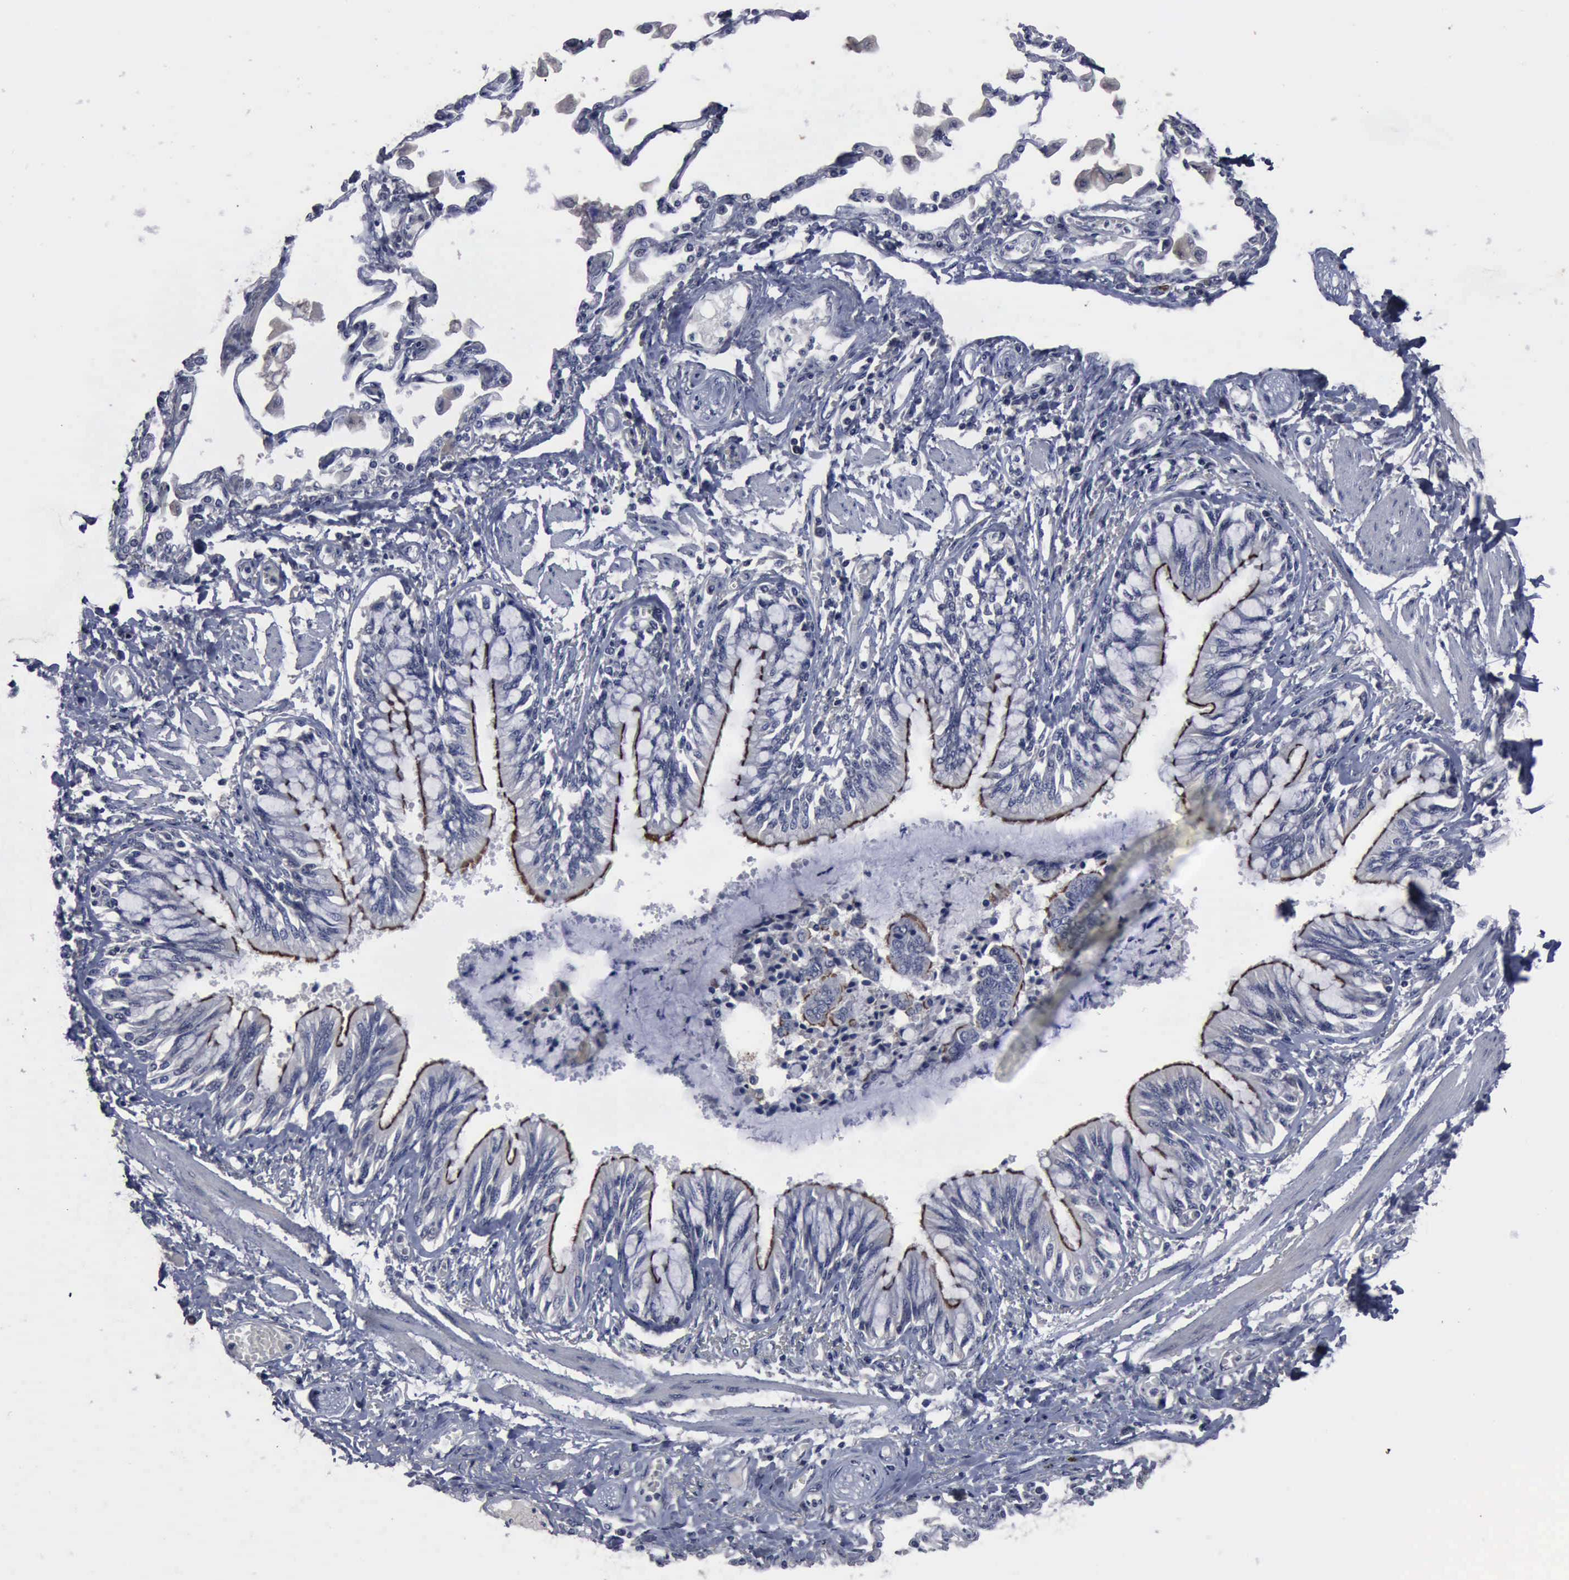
{"staining": {"intensity": "negative", "quantity": "none", "location": "none"}, "tissue": "adipose tissue", "cell_type": "Adipocytes", "image_type": "normal", "snomed": [{"axis": "morphology", "description": "Normal tissue, NOS"}, {"axis": "morphology", "description": "Adenocarcinoma, NOS"}, {"axis": "topography", "description": "Cartilage tissue"}, {"axis": "topography", "description": "Lung"}], "caption": "A high-resolution histopathology image shows immunohistochemistry staining of unremarkable adipose tissue, which shows no significant staining in adipocytes.", "gene": "MYO18B", "patient": {"sex": "female", "age": 67}}